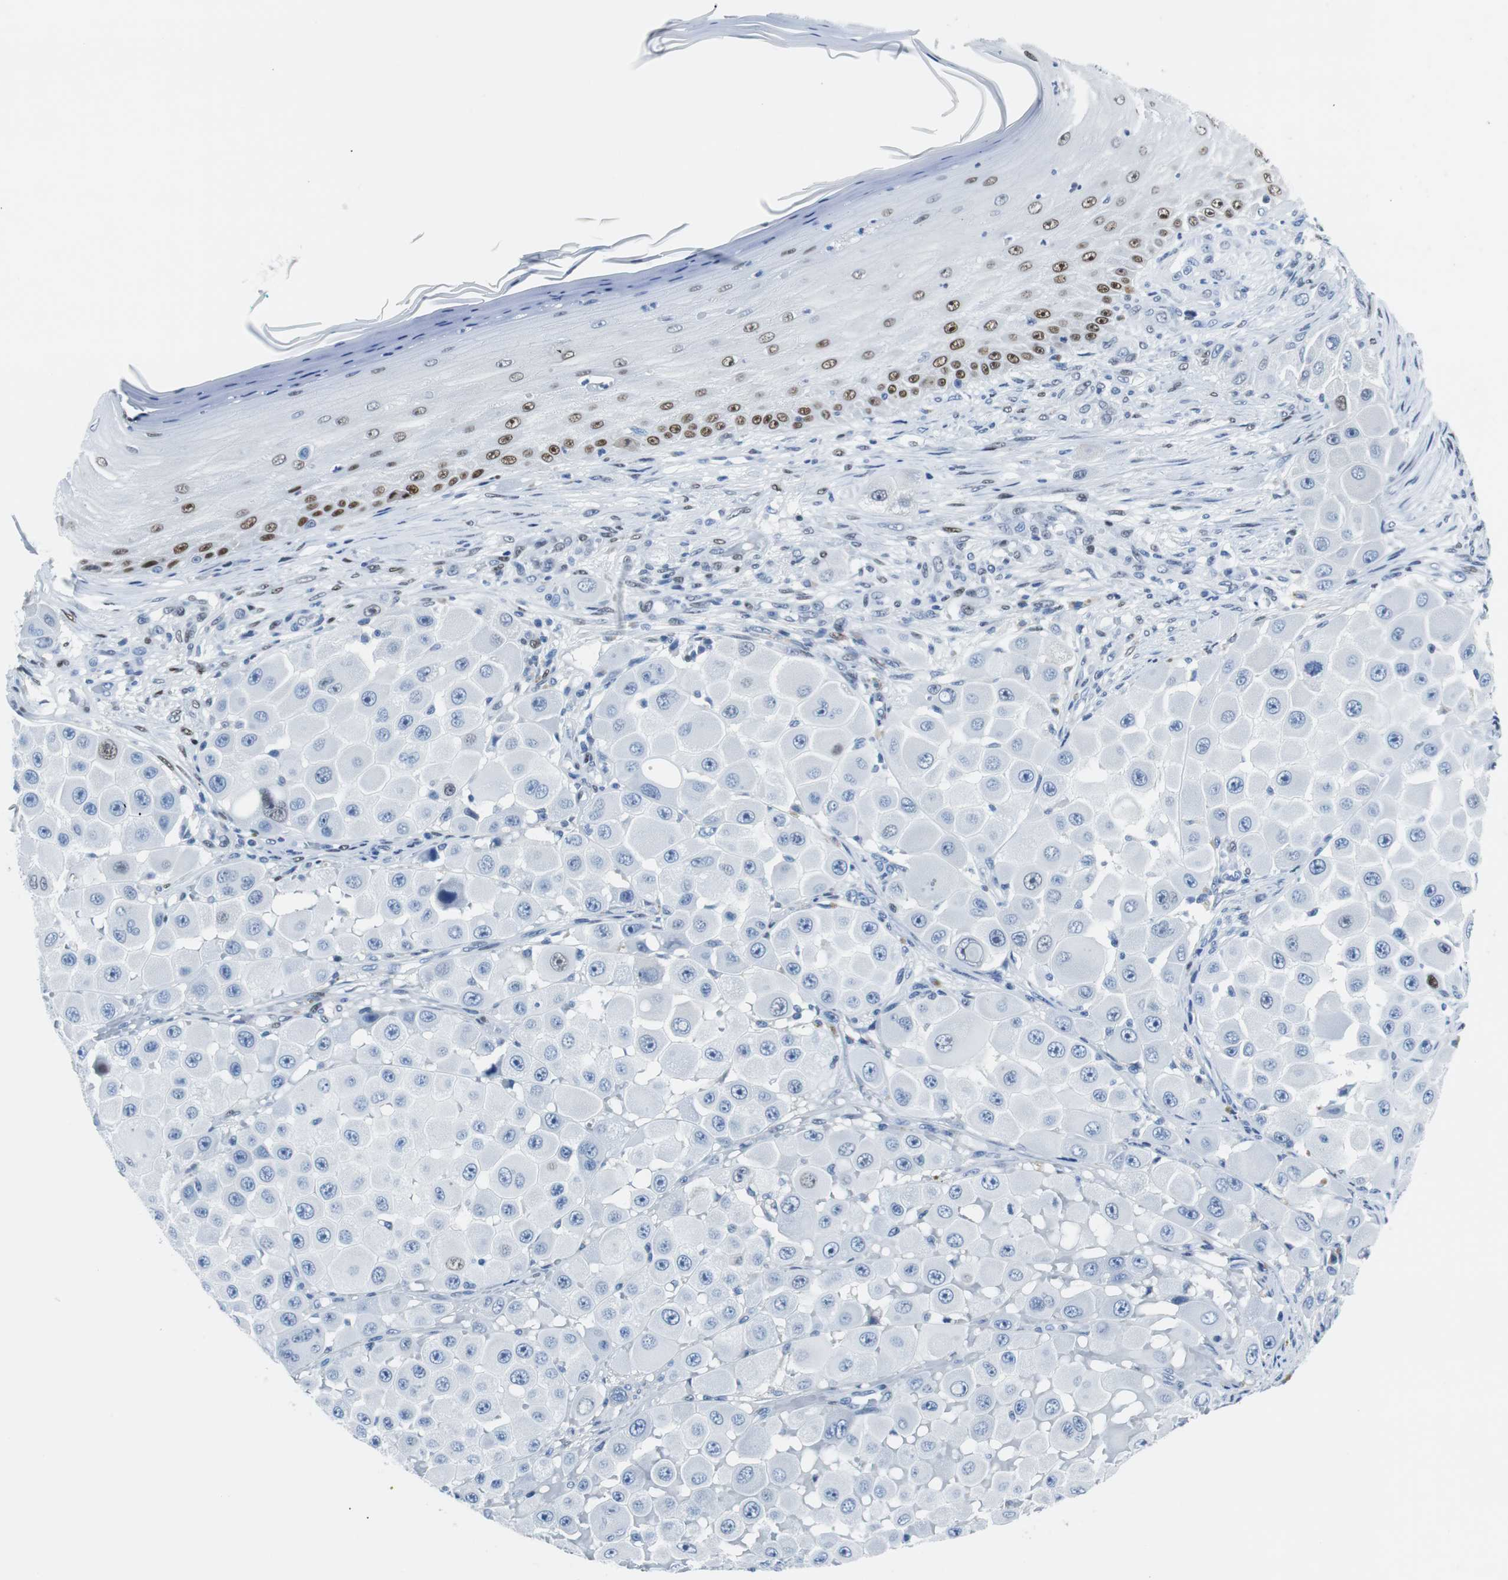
{"staining": {"intensity": "negative", "quantity": "none", "location": "none"}, "tissue": "melanoma", "cell_type": "Tumor cells", "image_type": "cancer", "snomed": [{"axis": "morphology", "description": "Malignant melanoma, NOS"}, {"axis": "topography", "description": "Skin"}], "caption": "The image shows no significant staining in tumor cells of malignant melanoma.", "gene": "JUN", "patient": {"sex": "female", "age": 81}}